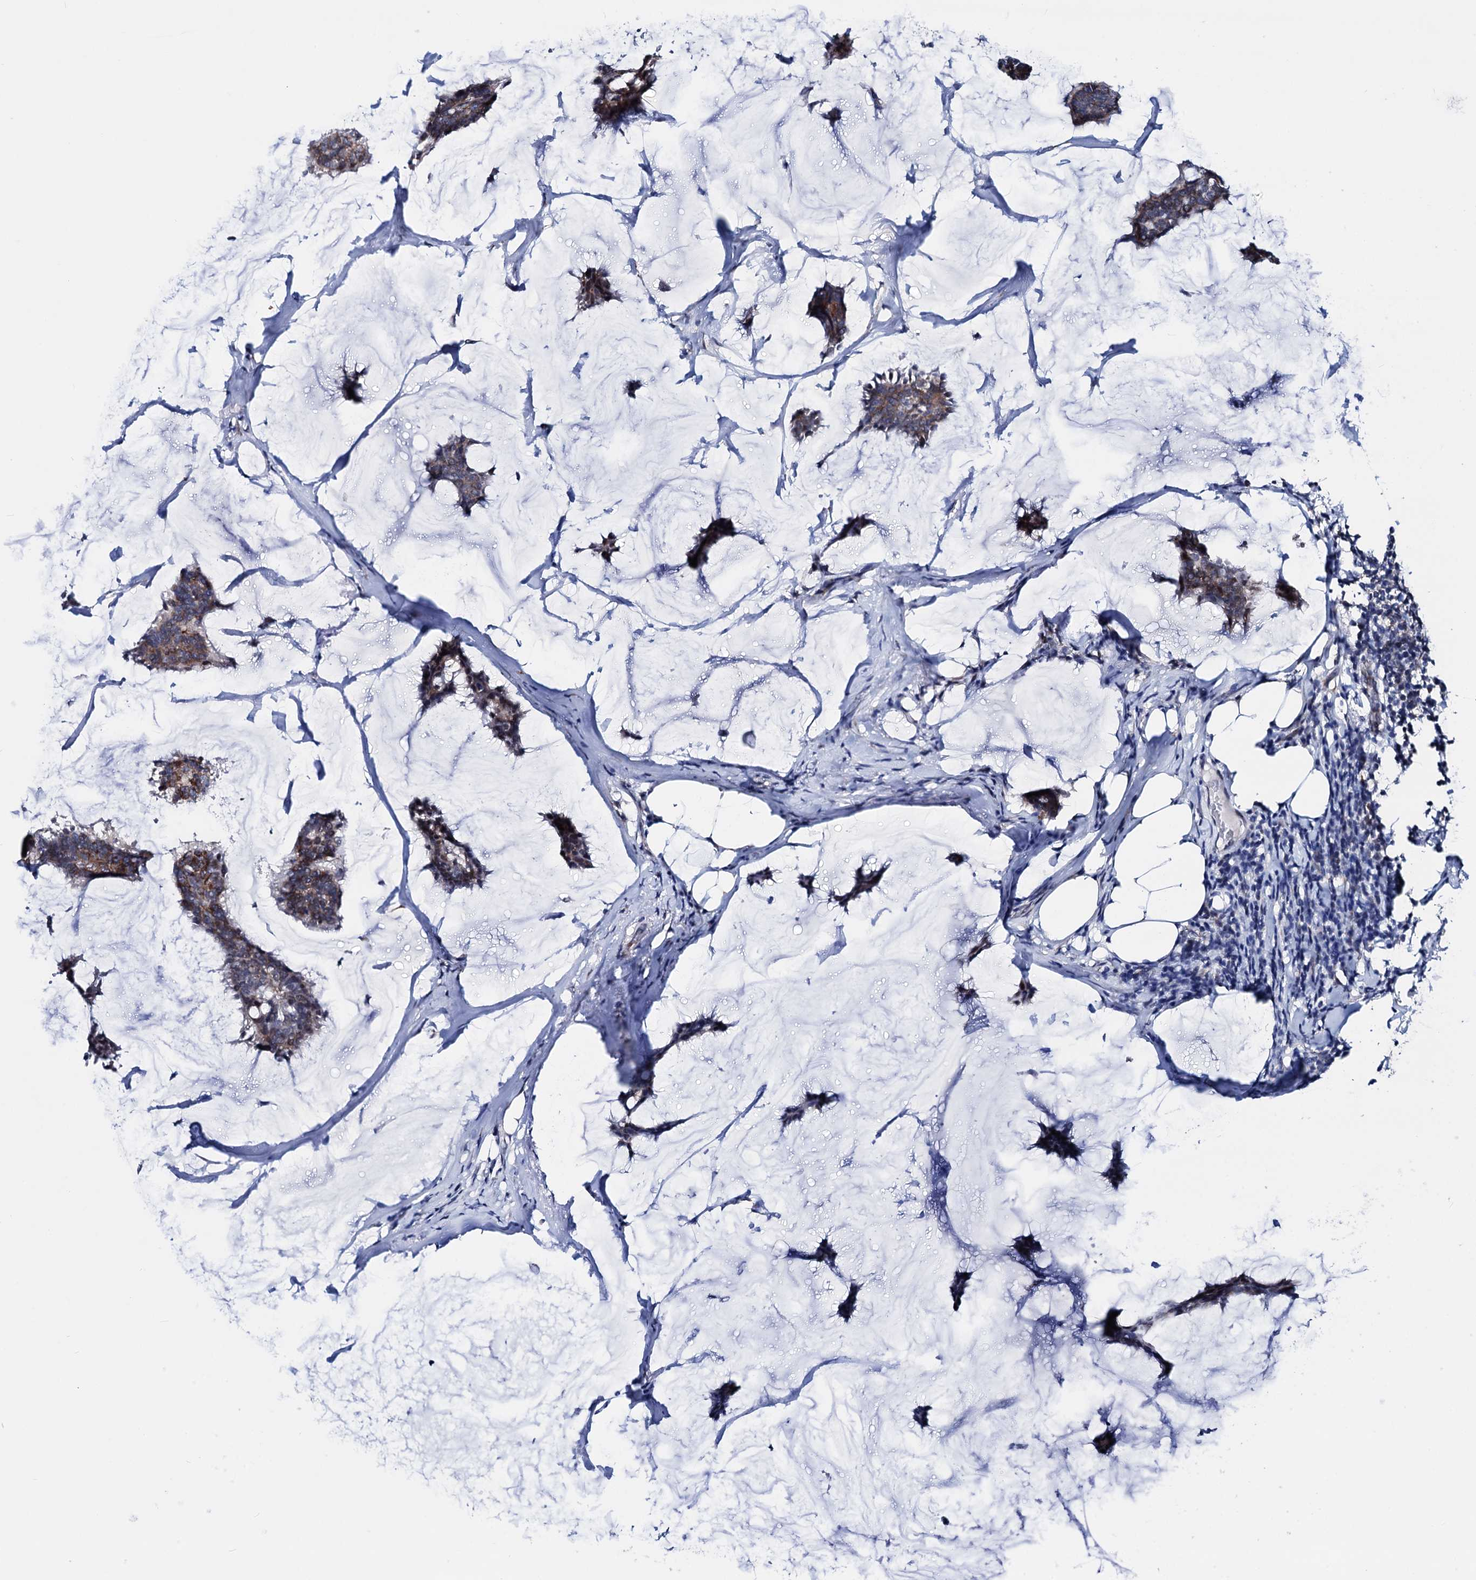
{"staining": {"intensity": "moderate", "quantity": "25%-75%", "location": "cytoplasmic/membranous"}, "tissue": "breast cancer", "cell_type": "Tumor cells", "image_type": "cancer", "snomed": [{"axis": "morphology", "description": "Duct carcinoma"}, {"axis": "topography", "description": "Breast"}], "caption": "Immunohistochemistry staining of breast cancer, which shows medium levels of moderate cytoplasmic/membranous positivity in approximately 25%-75% of tumor cells indicating moderate cytoplasmic/membranous protein expression. The staining was performed using DAB (3,3'-diaminobenzidine) (brown) for protein detection and nuclei were counterstained in hematoxylin (blue).", "gene": "COA4", "patient": {"sex": "female", "age": 93}}